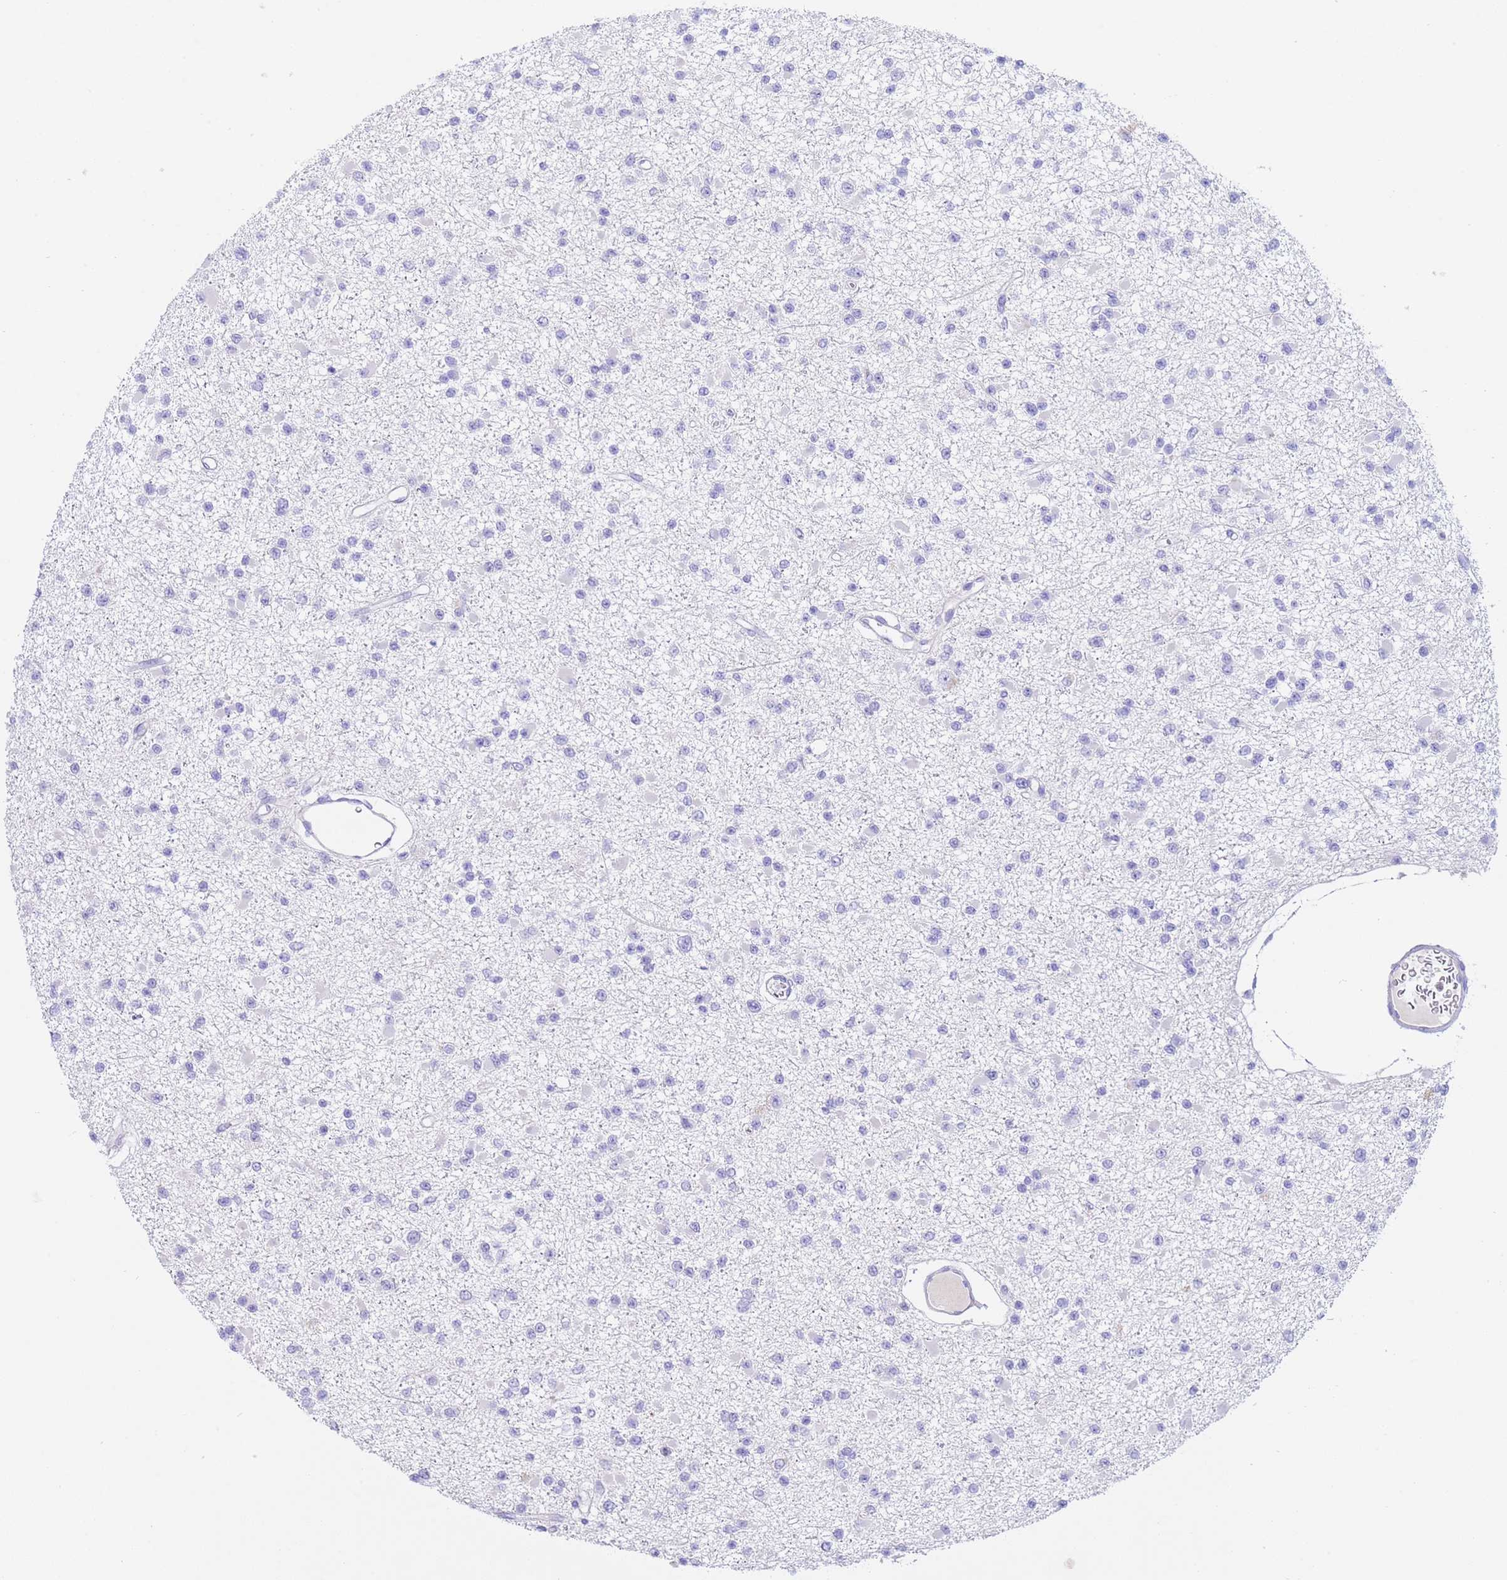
{"staining": {"intensity": "negative", "quantity": "none", "location": "none"}, "tissue": "glioma", "cell_type": "Tumor cells", "image_type": "cancer", "snomed": [{"axis": "morphology", "description": "Glioma, malignant, Low grade"}, {"axis": "topography", "description": "Brain"}], "caption": "Histopathology image shows no protein positivity in tumor cells of malignant low-grade glioma tissue.", "gene": "CPB1", "patient": {"sex": "female", "age": 22}}